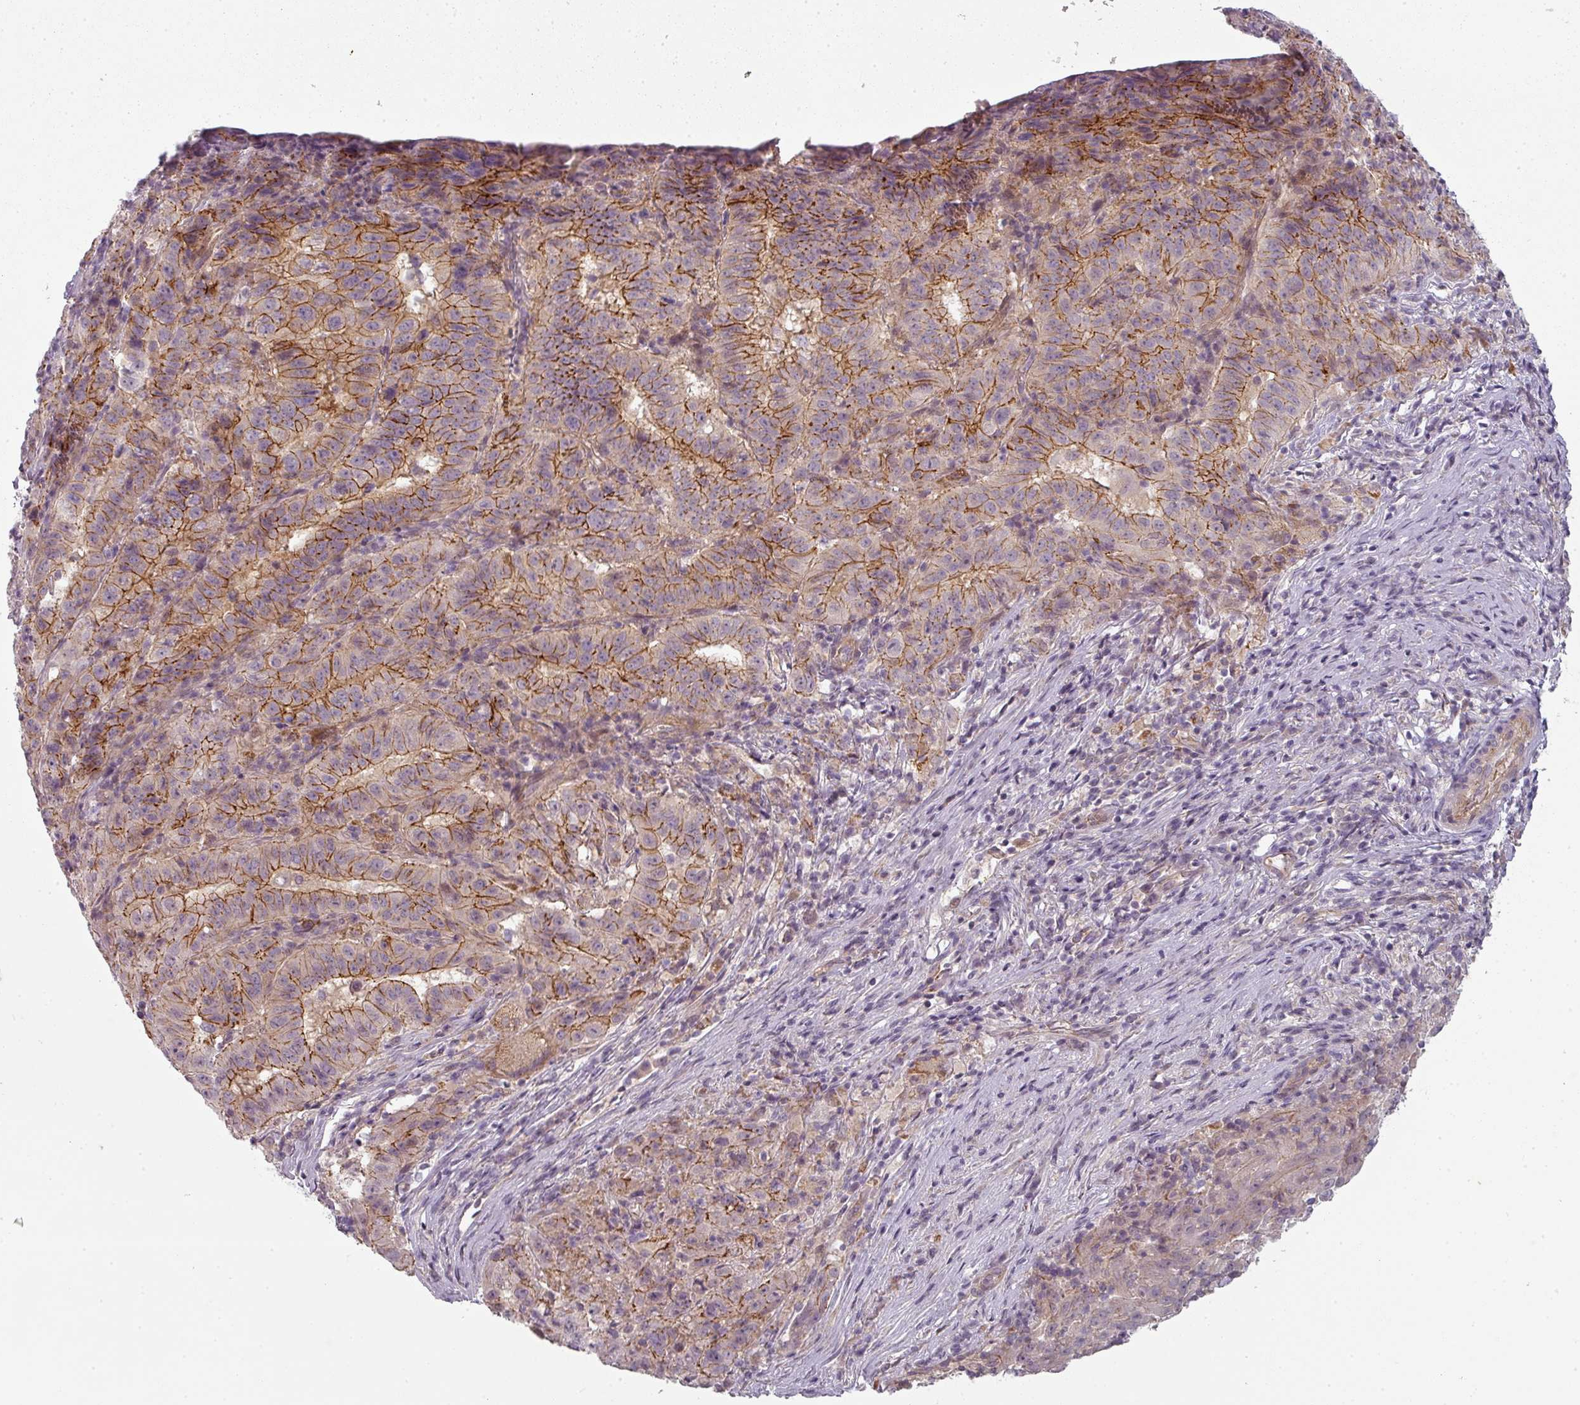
{"staining": {"intensity": "moderate", "quantity": "25%-75%", "location": "cytoplasmic/membranous"}, "tissue": "pancreatic cancer", "cell_type": "Tumor cells", "image_type": "cancer", "snomed": [{"axis": "morphology", "description": "Adenocarcinoma, NOS"}, {"axis": "topography", "description": "Pancreas"}], "caption": "IHC (DAB) staining of human pancreatic adenocarcinoma displays moderate cytoplasmic/membranous protein positivity in about 25%-75% of tumor cells. (IHC, brightfield microscopy, high magnification).", "gene": "SLC16A9", "patient": {"sex": "male", "age": 63}}